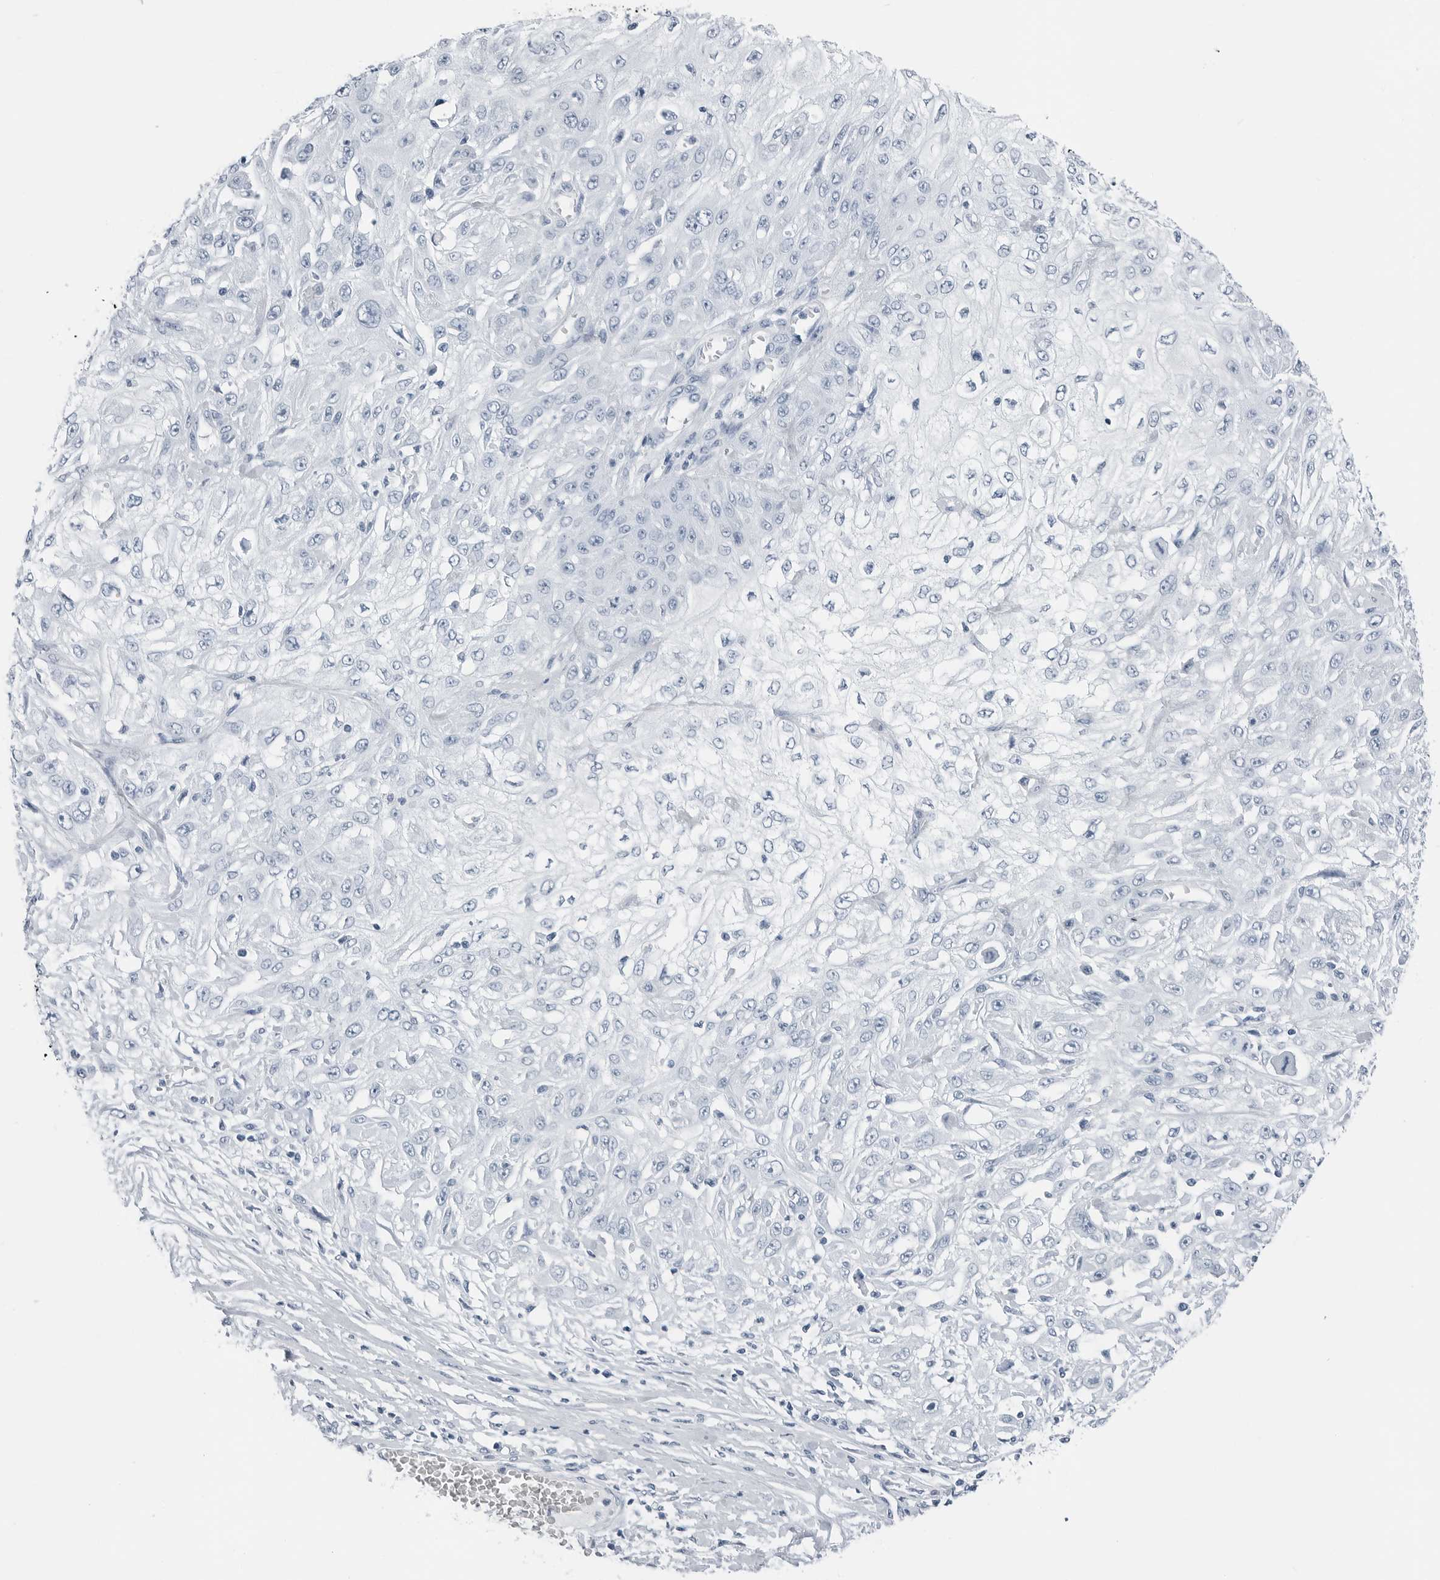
{"staining": {"intensity": "negative", "quantity": "none", "location": "none"}, "tissue": "skin cancer", "cell_type": "Tumor cells", "image_type": "cancer", "snomed": [{"axis": "morphology", "description": "Squamous cell carcinoma, NOS"}, {"axis": "morphology", "description": "Squamous cell carcinoma, metastatic, NOS"}, {"axis": "topography", "description": "Skin"}, {"axis": "topography", "description": "Lymph node"}], "caption": "Tumor cells show no significant protein positivity in skin cancer (metastatic squamous cell carcinoma).", "gene": "SLPI", "patient": {"sex": "male", "age": 75}}